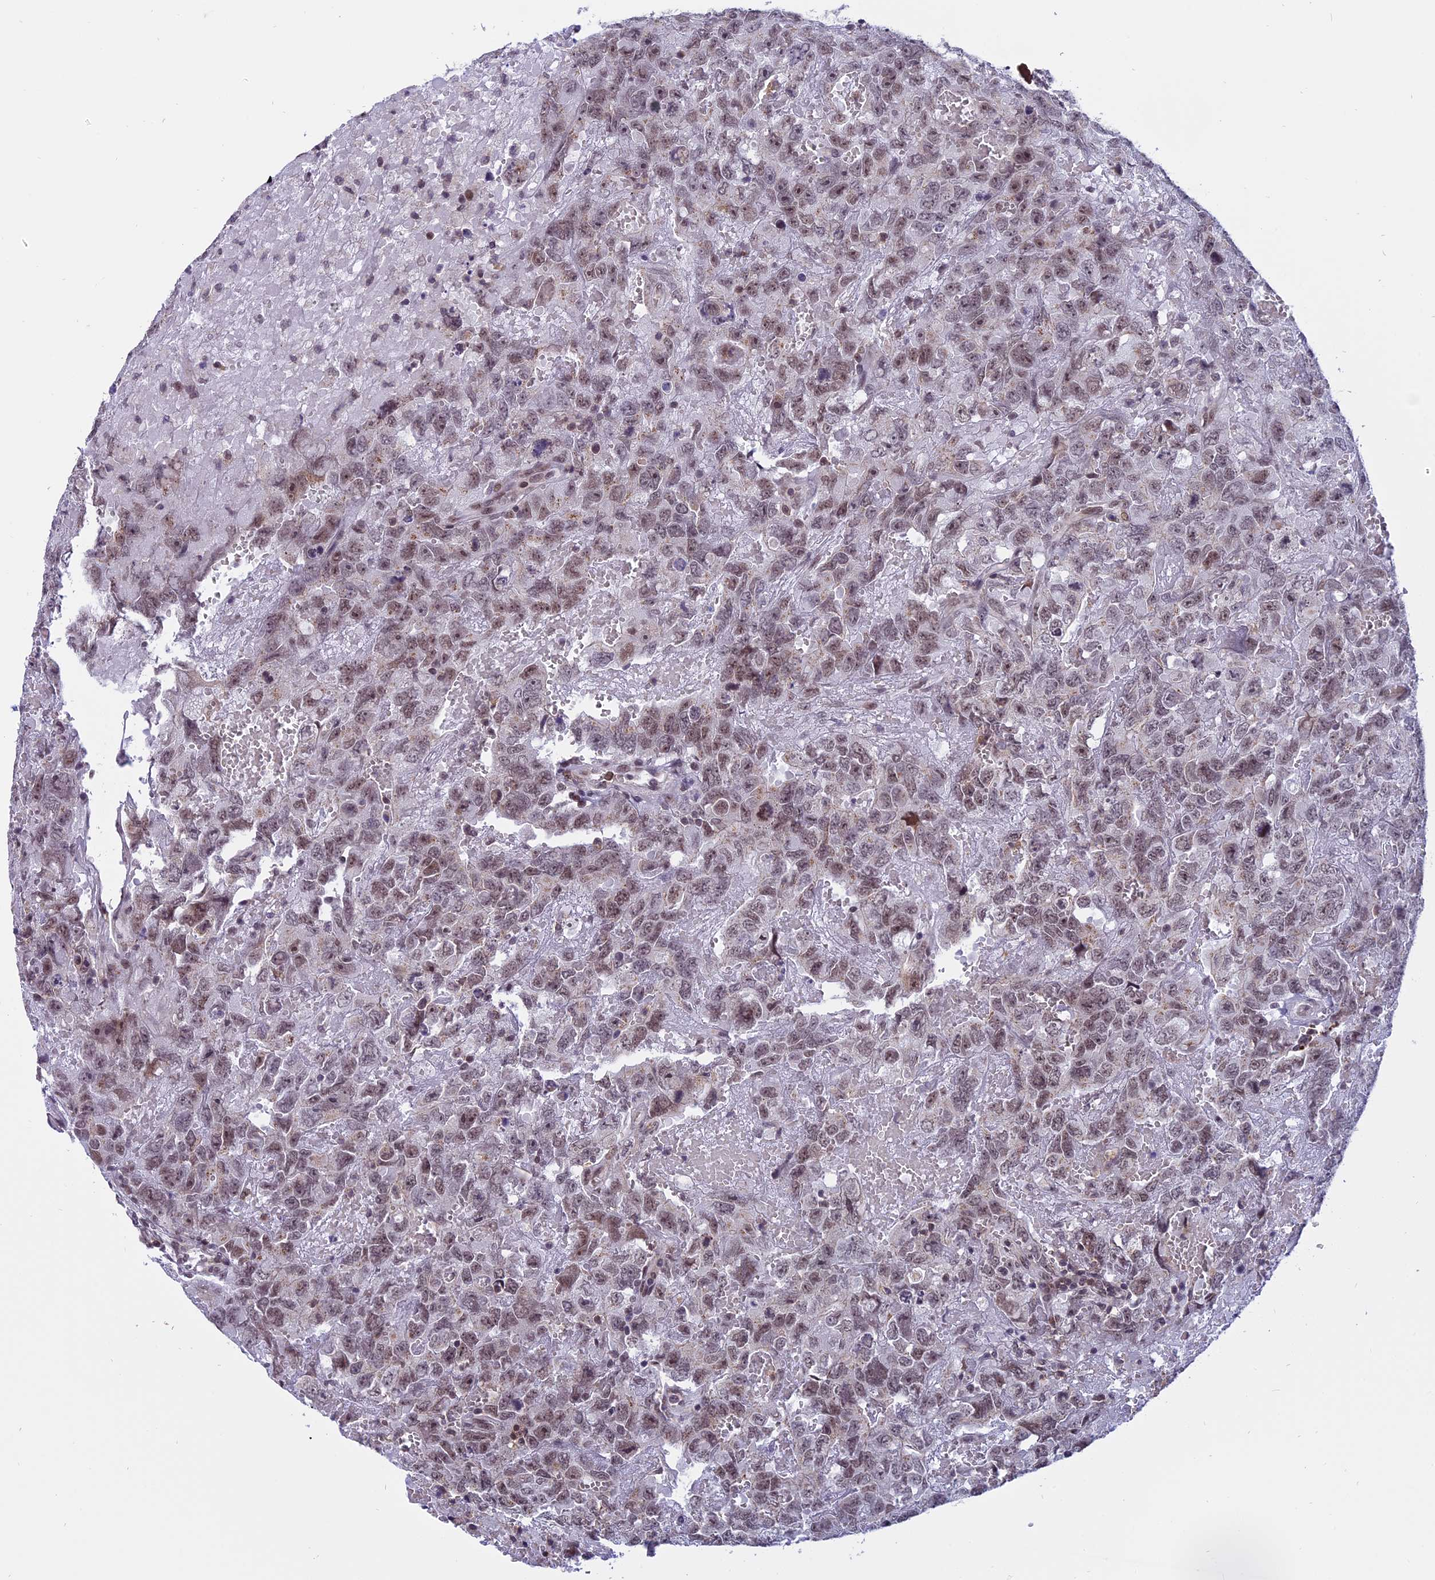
{"staining": {"intensity": "weak", "quantity": ">75%", "location": "nuclear"}, "tissue": "testis cancer", "cell_type": "Tumor cells", "image_type": "cancer", "snomed": [{"axis": "morphology", "description": "Carcinoma, Embryonal, NOS"}, {"axis": "topography", "description": "Testis"}], "caption": "Protein expression analysis of testis embryonal carcinoma displays weak nuclear expression in about >75% of tumor cells. The staining is performed using DAB (3,3'-diaminobenzidine) brown chromogen to label protein expression. The nuclei are counter-stained blue using hematoxylin.", "gene": "TADA3", "patient": {"sex": "male", "age": 45}}